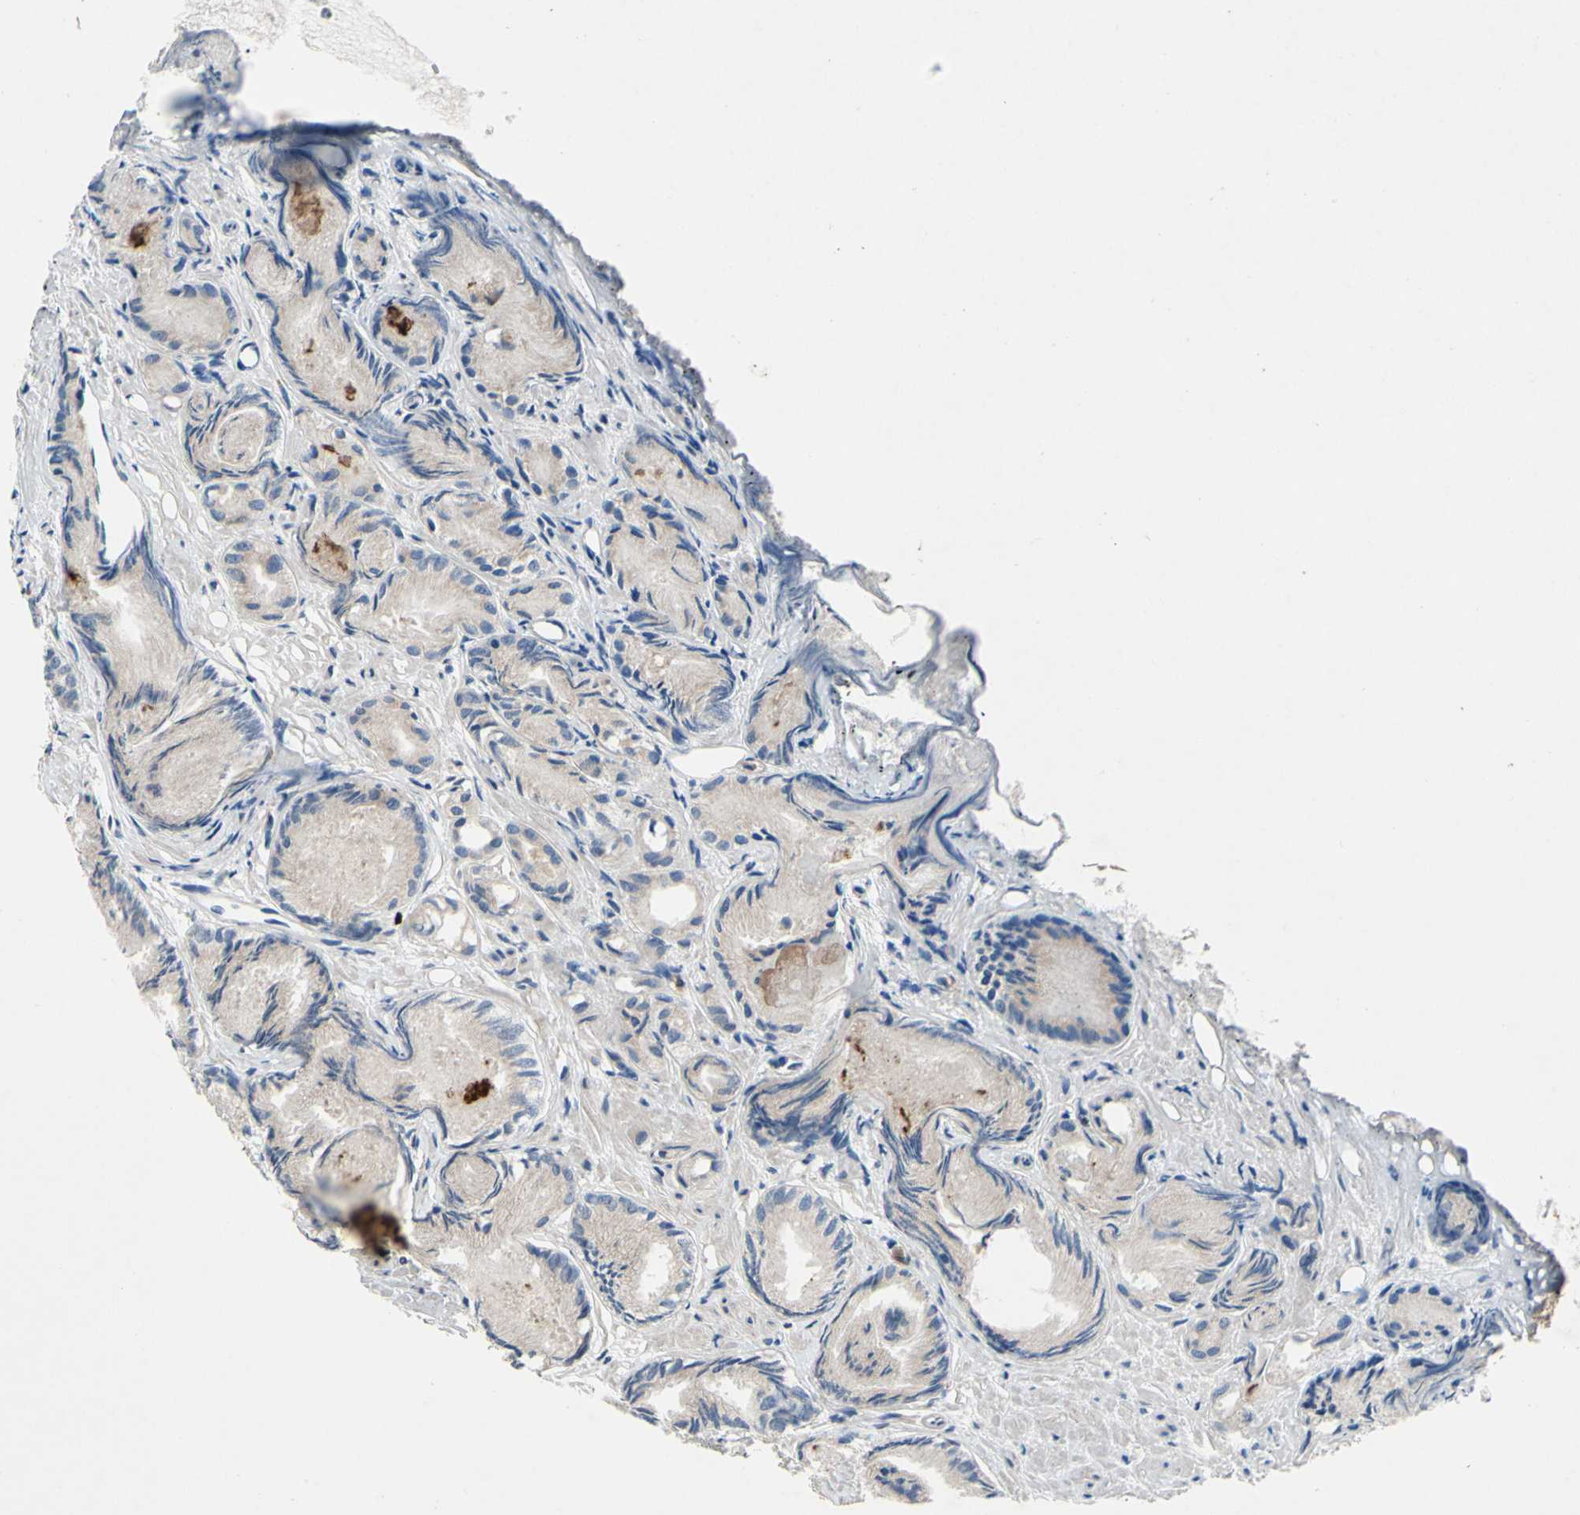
{"staining": {"intensity": "weak", "quantity": ">75%", "location": "cytoplasmic/membranous"}, "tissue": "prostate cancer", "cell_type": "Tumor cells", "image_type": "cancer", "snomed": [{"axis": "morphology", "description": "Adenocarcinoma, Low grade"}, {"axis": "topography", "description": "Prostate"}], "caption": "Brown immunohistochemical staining in human prostate cancer reveals weak cytoplasmic/membranous positivity in about >75% of tumor cells.", "gene": "GRAMD2B", "patient": {"sex": "male", "age": 72}}